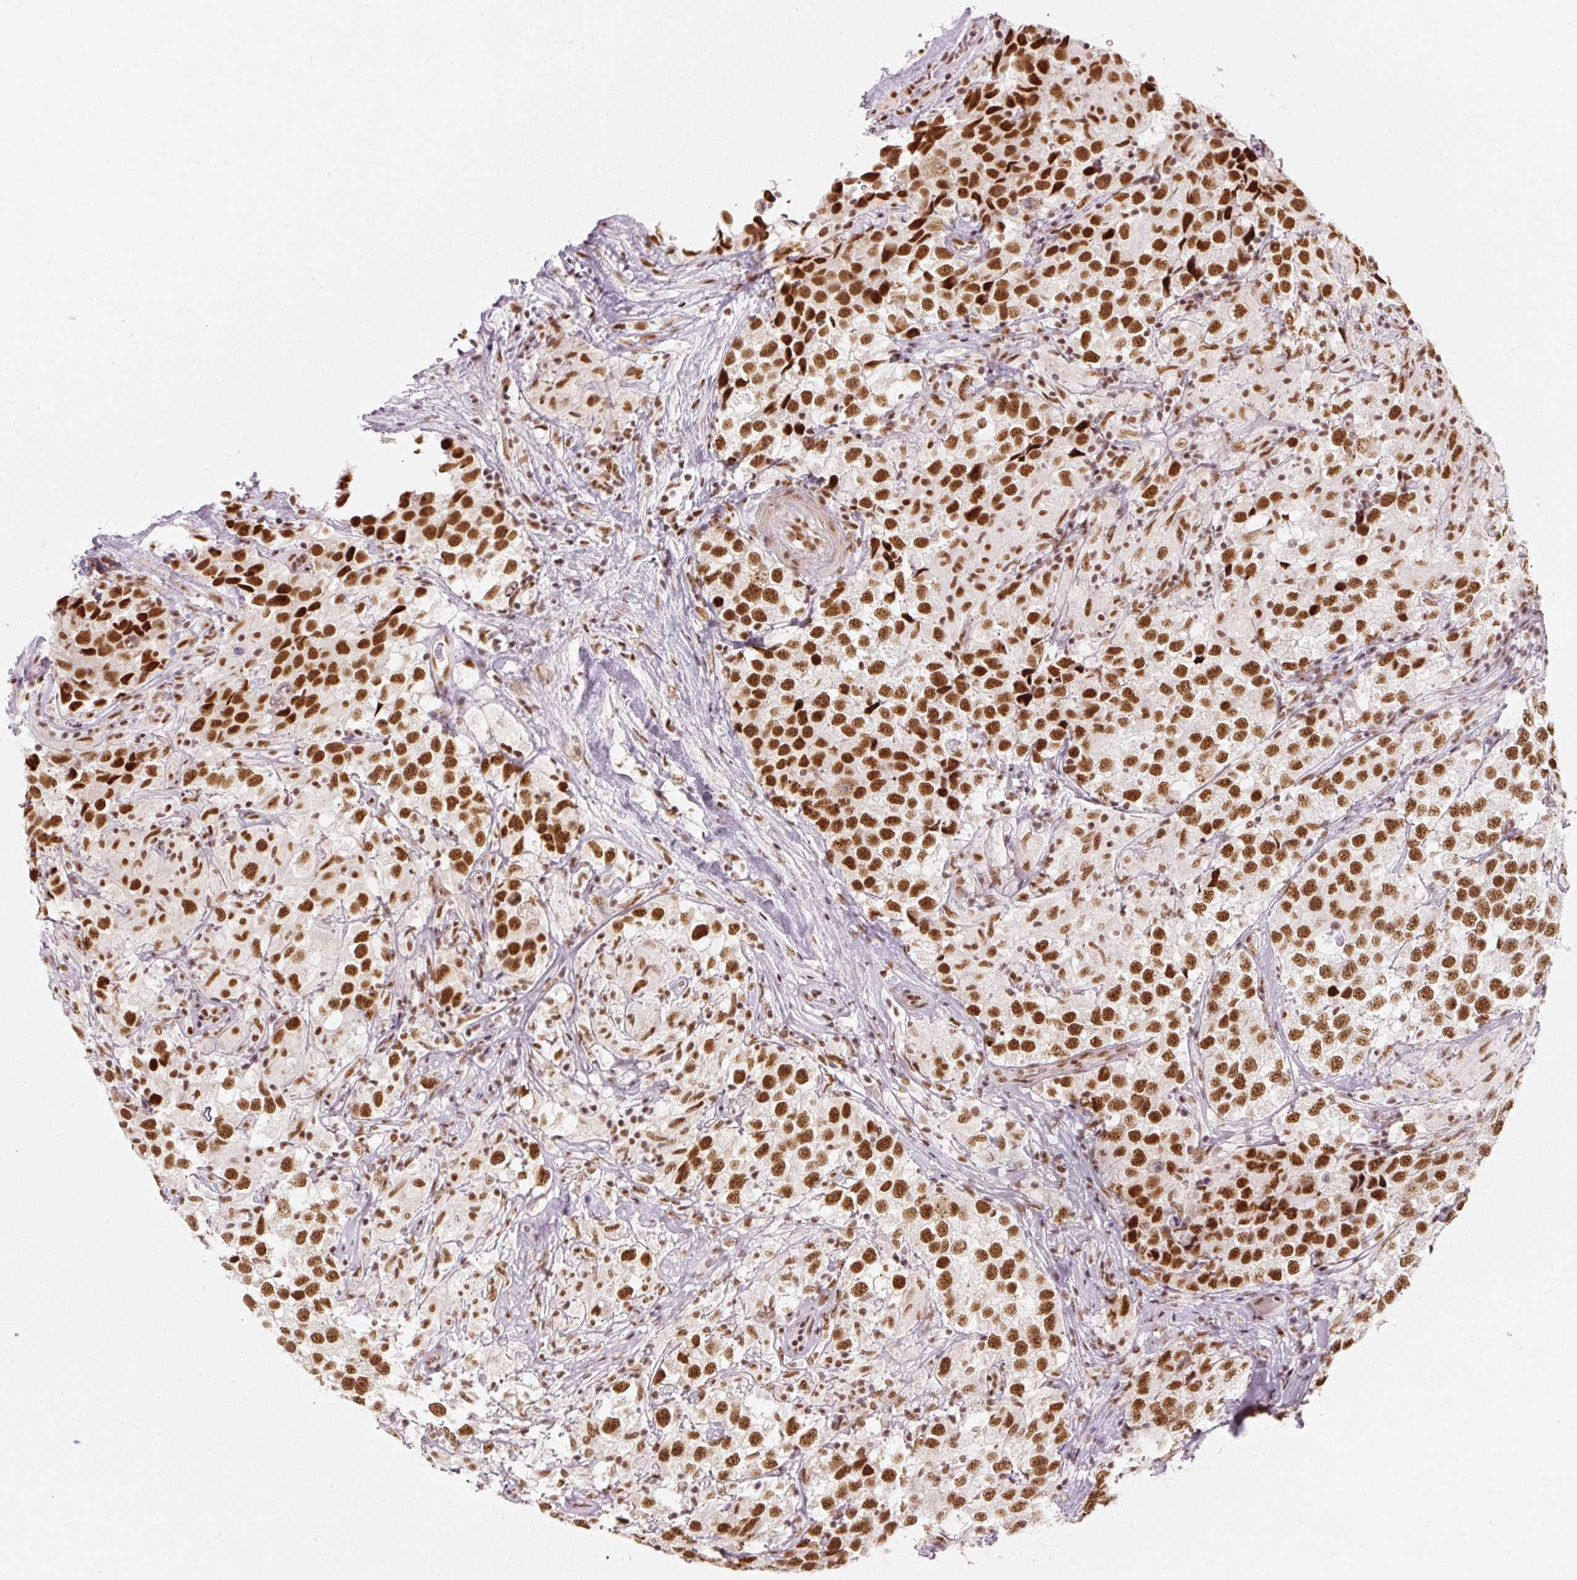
{"staining": {"intensity": "strong", "quantity": ">75%", "location": "nuclear"}, "tissue": "testis cancer", "cell_type": "Tumor cells", "image_type": "cancer", "snomed": [{"axis": "morphology", "description": "Seminoma, NOS"}, {"axis": "topography", "description": "Testis"}], "caption": "There is high levels of strong nuclear staining in tumor cells of testis cancer (seminoma), as demonstrated by immunohistochemical staining (brown color).", "gene": "U2AF2", "patient": {"sex": "male", "age": 46}}